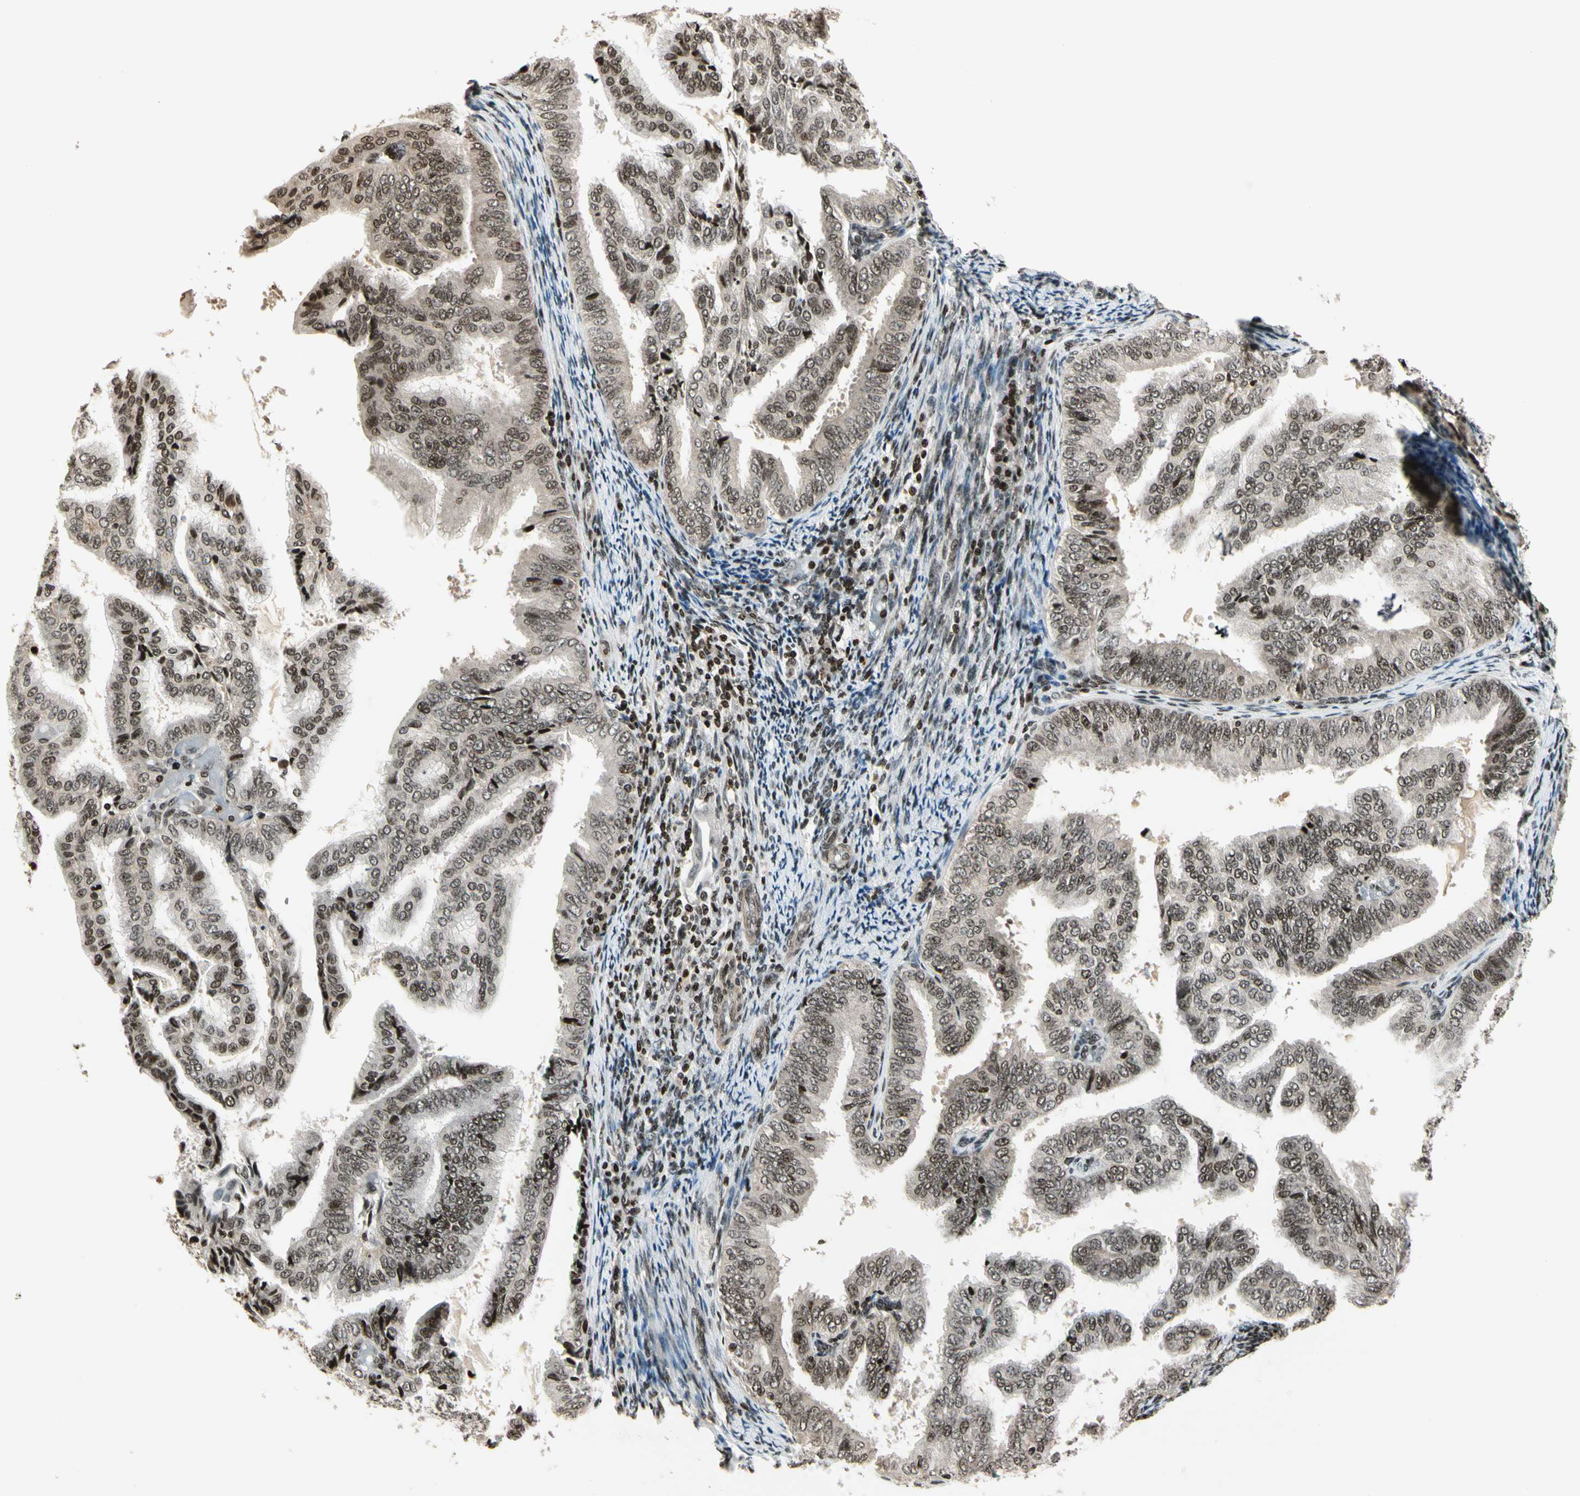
{"staining": {"intensity": "moderate", "quantity": ">75%", "location": "cytoplasmic/membranous,nuclear"}, "tissue": "endometrial cancer", "cell_type": "Tumor cells", "image_type": "cancer", "snomed": [{"axis": "morphology", "description": "Adenocarcinoma, NOS"}, {"axis": "topography", "description": "Endometrium"}], "caption": "Immunohistochemistry histopathology image of neoplastic tissue: human adenocarcinoma (endometrial) stained using IHC reveals medium levels of moderate protein expression localized specifically in the cytoplasmic/membranous and nuclear of tumor cells, appearing as a cytoplasmic/membranous and nuclear brown color.", "gene": "TSHZ3", "patient": {"sex": "female", "age": 58}}